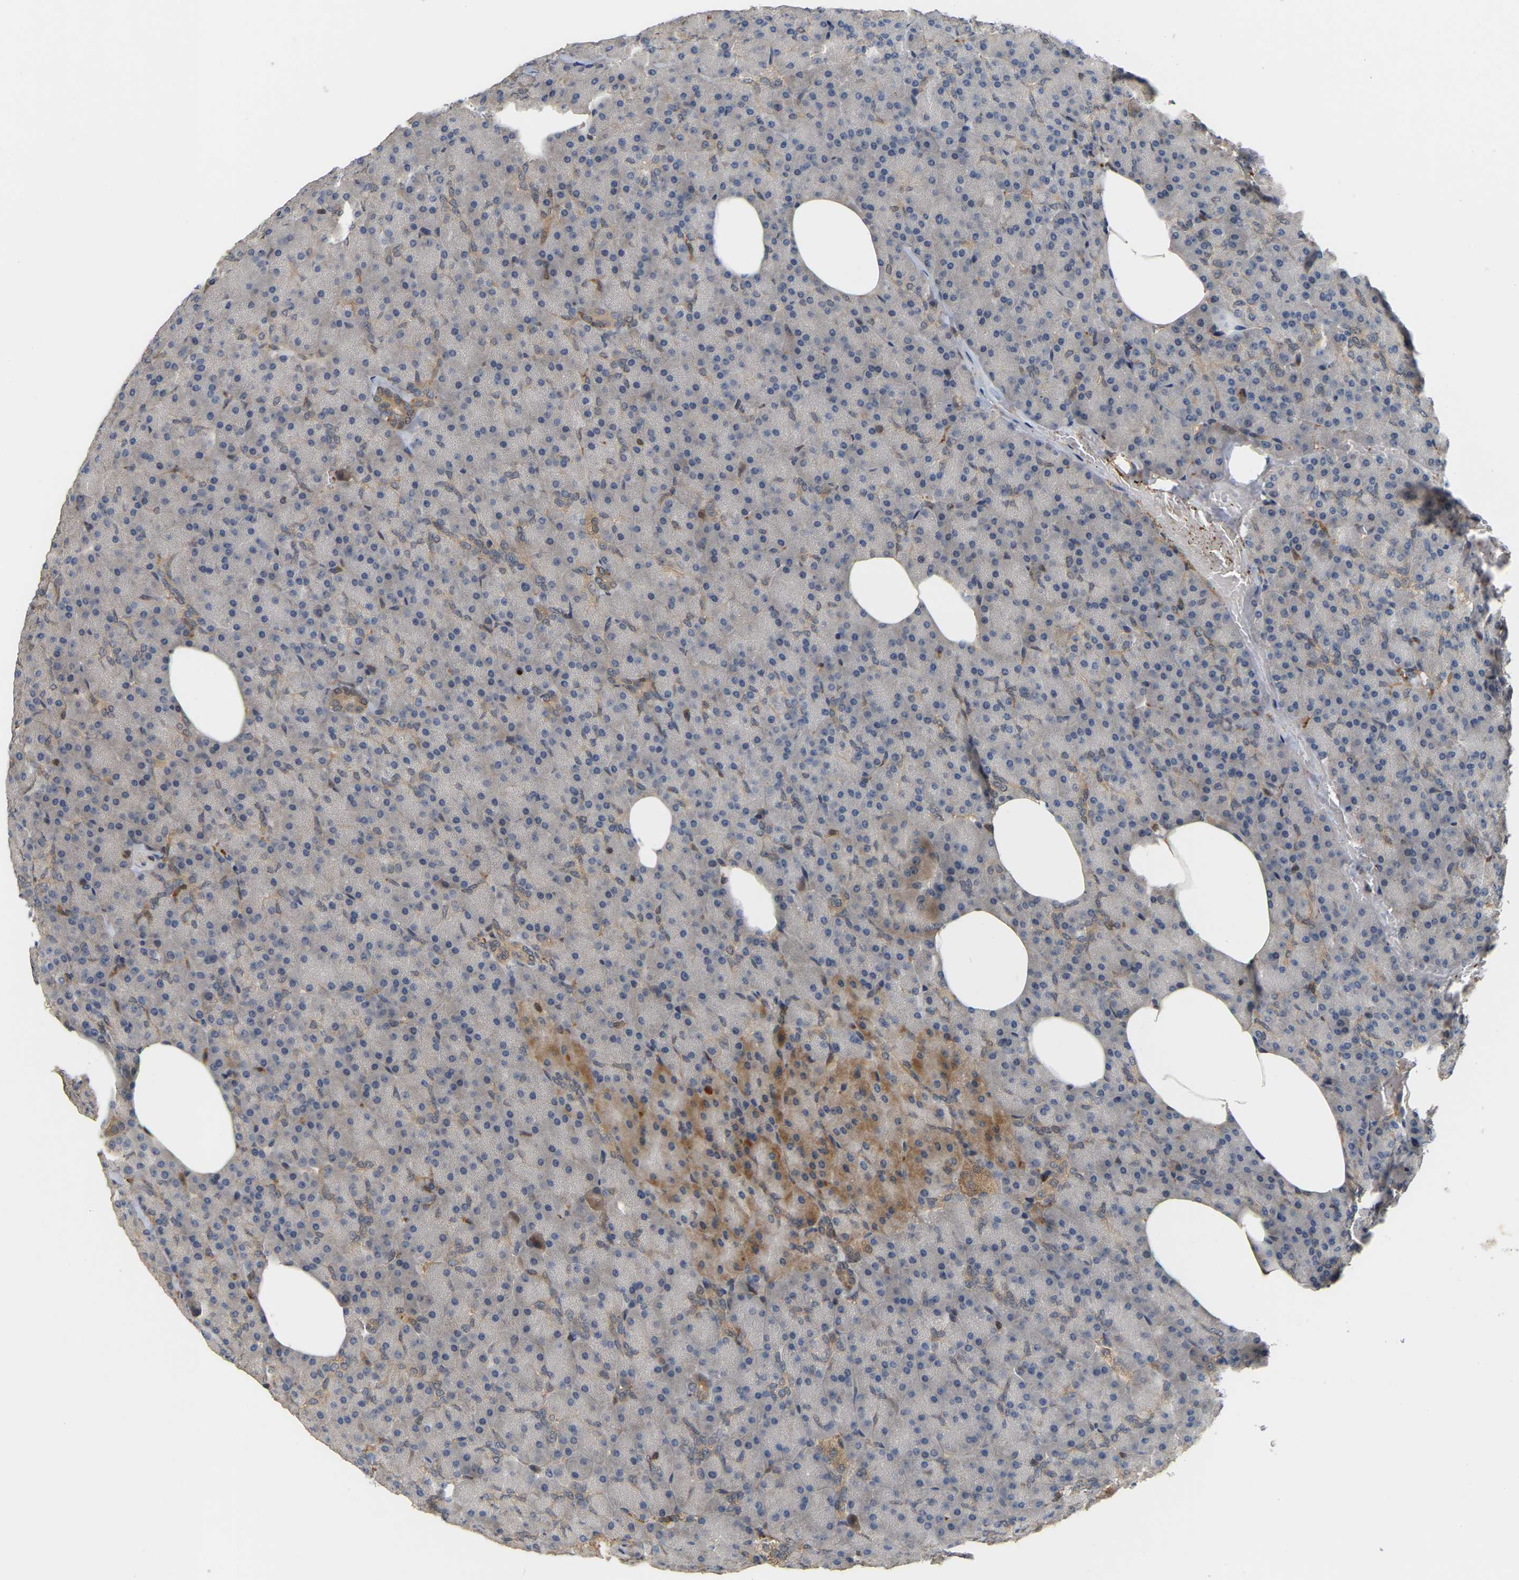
{"staining": {"intensity": "moderate", "quantity": "<25%", "location": "cytoplasmic/membranous"}, "tissue": "pancreas", "cell_type": "Exocrine glandular cells", "image_type": "normal", "snomed": [{"axis": "morphology", "description": "Normal tissue, NOS"}, {"axis": "topography", "description": "Pancreas"}], "caption": "DAB (3,3'-diaminobenzidine) immunohistochemical staining of unremarkable pancreas exhibits moderate cytoplasmic/membranous protein staining in approximately <25% of exocrine glandular cells.", "gene": "MTPN", "patient": {"sex": "female", "age": 35}}